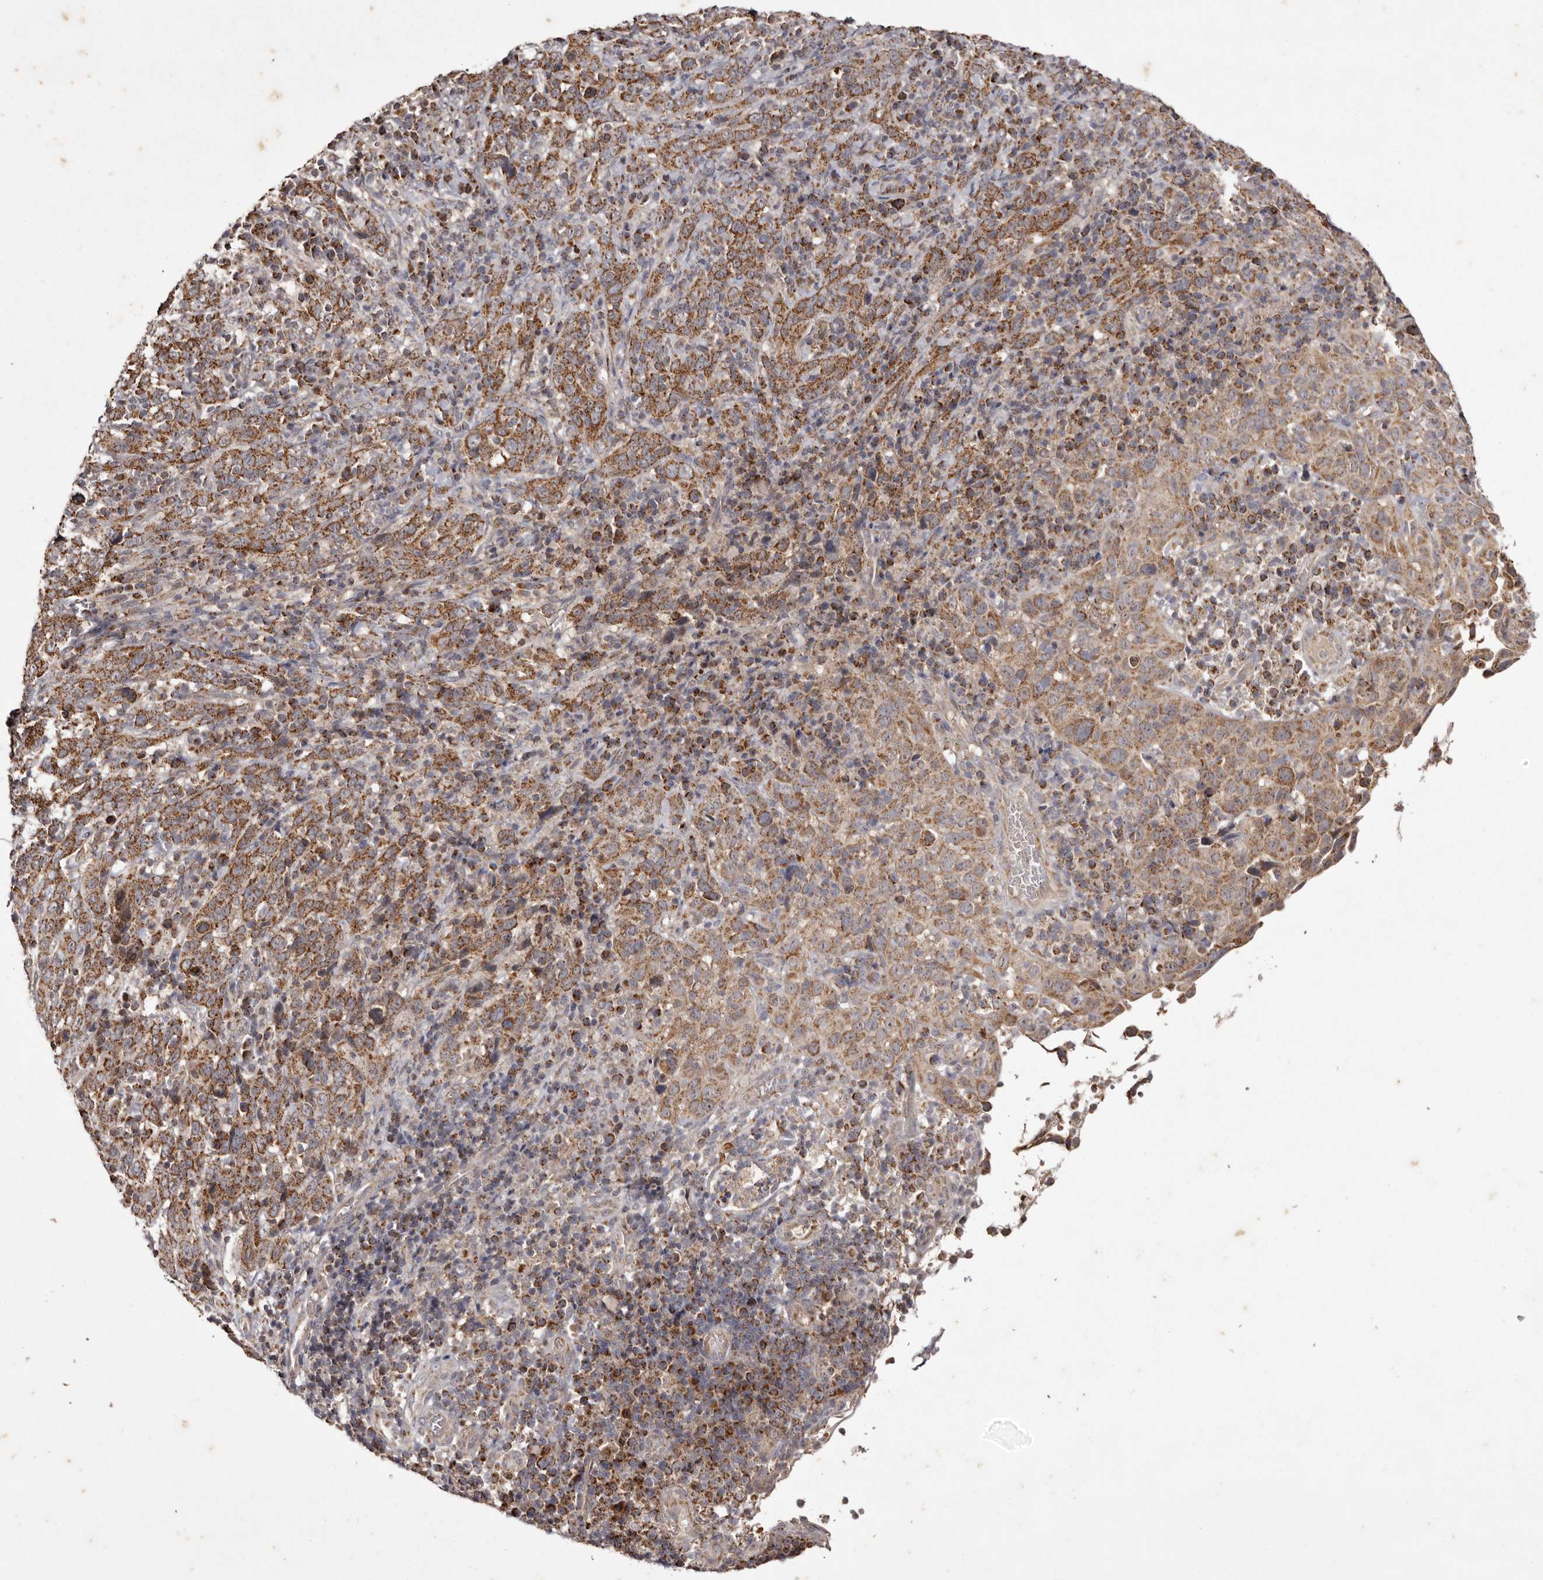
{"staining": {"intensity": "moderate", "quantity": ">75%", "location": "cytoplasmic/membranous"}, "tissue": "cervical cancer", "cell_type": "Tumor cells", "image_type": "cancer", "snomed": [{"axis": "morphology", "description": "Squamous cell carcinoma, NOS"}, {"axis": "topography", "description": "Cervix"}], "caption": "Immunohistochemistry histopathology image of human cervical squamous cell carcinoma stained for a protein (brown), which reveals medium levels of moderate cytoplasmic/membranous positivity in approximately >75% of tumor cells.", "gene": "CPLANE2", "patient": {"sex": "female", "age": 46}}